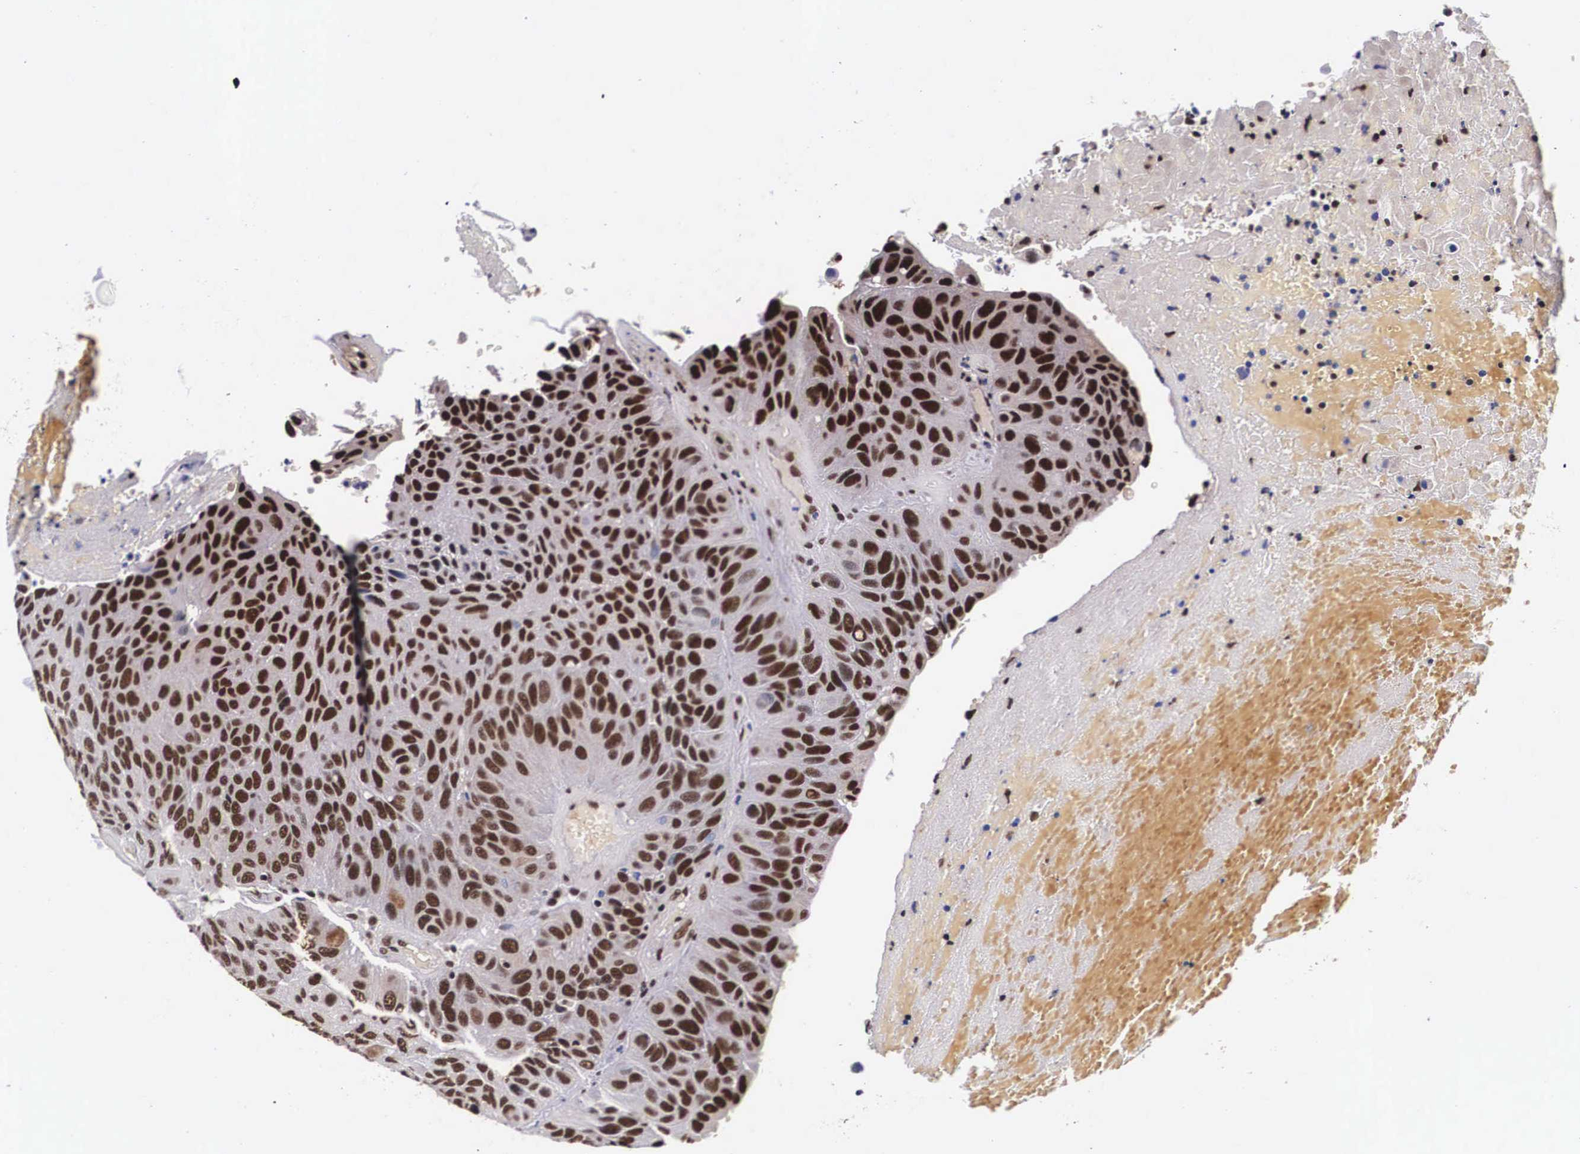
{"staining": {"intensity": "strong", "quantity": ">75%", "location": "nuclear"}, "tissue": "urothelial cancer", "cell_type": "Tumor cells", "image_type": "cancer", "snomed": [{"axis": "morphology", "description": "Urothelial carcinoma, High grade"}, {"axis": "topography", "description": "Urinary bladder"}], "caption": "Urothelial cancer stained for a protein shows strong nuclear positivity in tumor cells. The staining is performed using DAB brown chromogen to label protein expression. The nuclei are counter-stained blue using hematoxylin.", "gene": "PABPN1", "patient": {"sex": "male", "age": 66}}